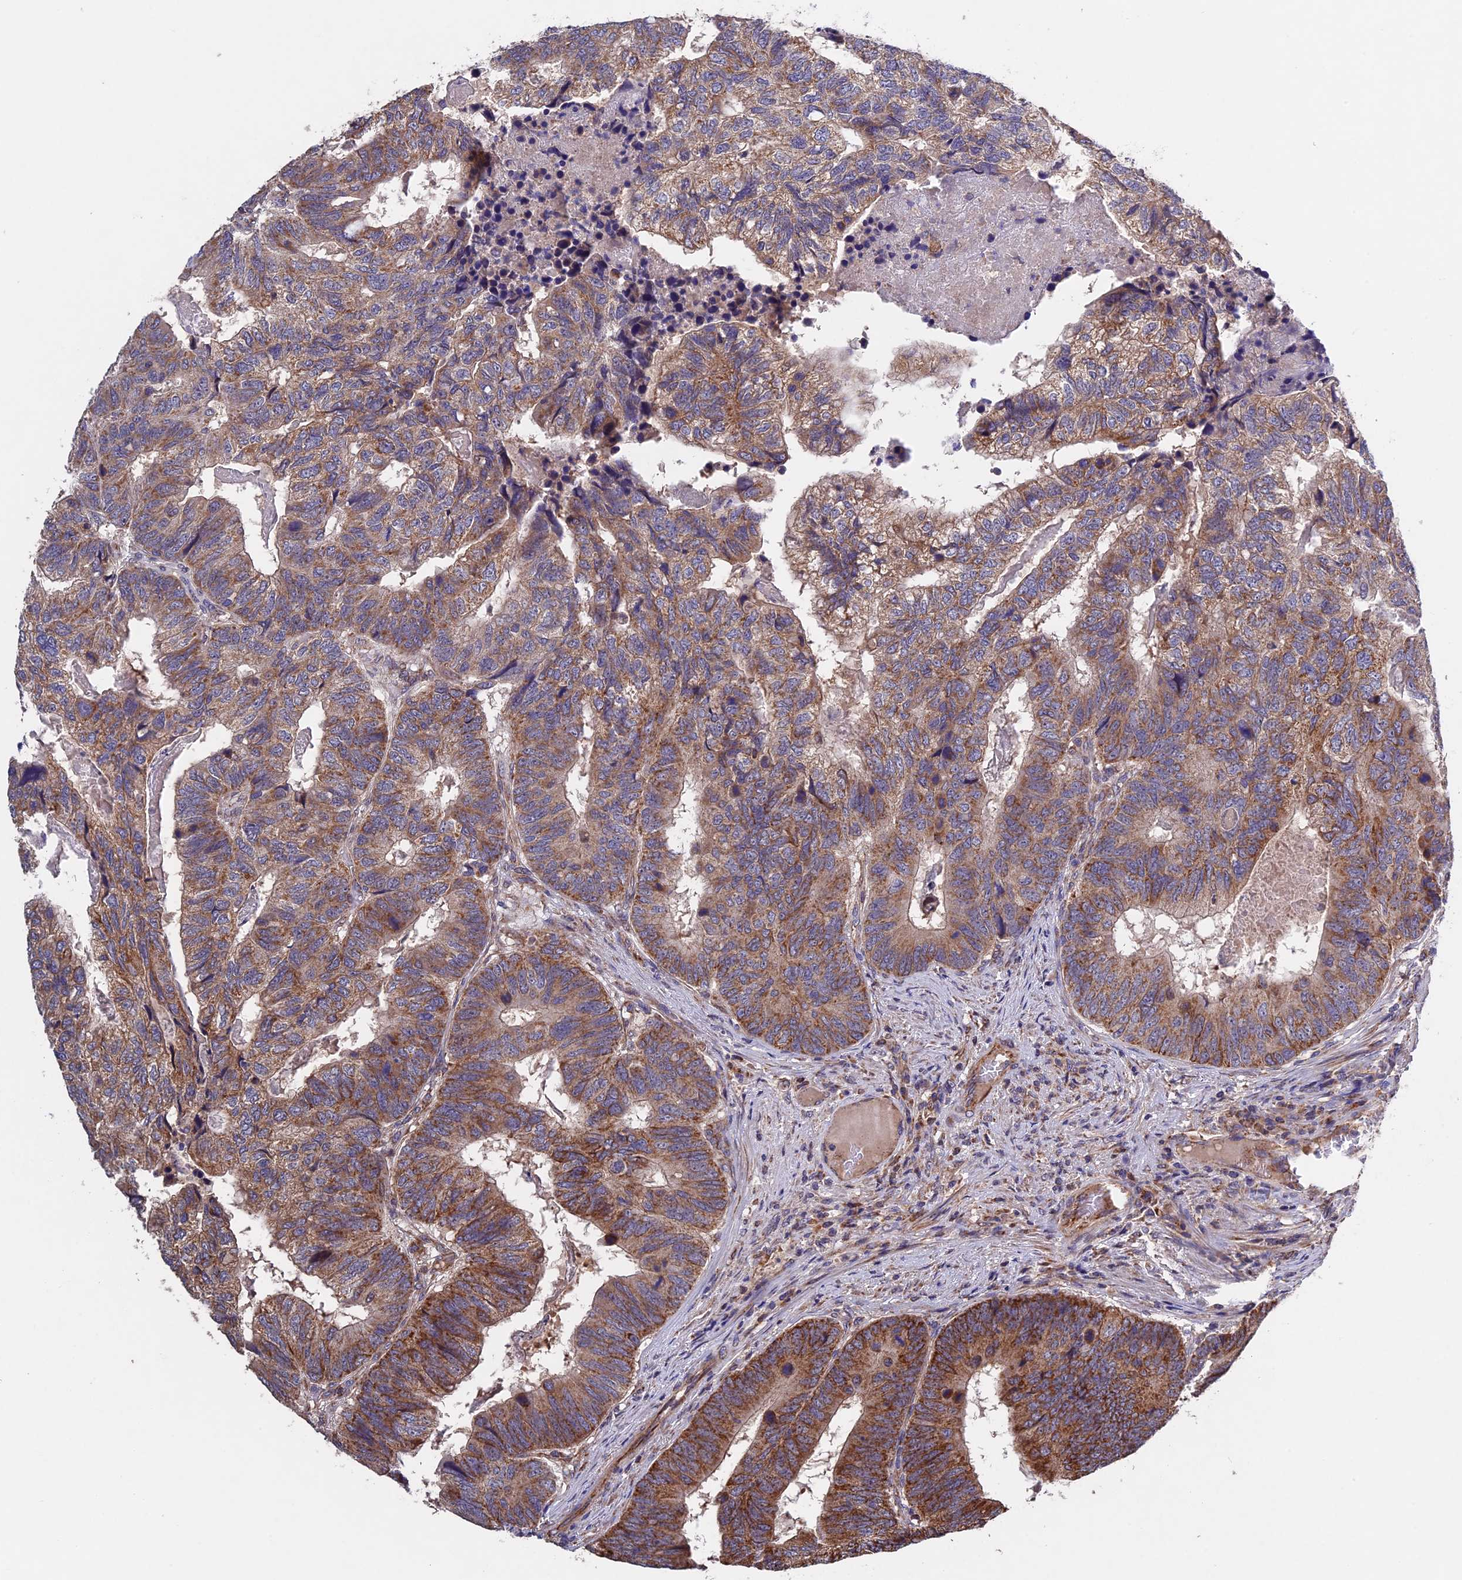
{"staining": {"intensity": "moderate", "quantity": ">75%", "location": "cytoplasmic/membranous"}, "tissue": "colorectal cancer", "cell_type": "Tumor cells", "image_type": "cancer", "snomed": [{"axis": "morphology", "description": "Adenocarcinoma, NOS"}, {"axis": "topography", "description": "Colon"}], "caption": "A brown stain labels moderate cytoplasmic/membranous positivity of a protein in colorectal cancer tumor cells.", "gene": "RNF17", "patient": {"sex": "female", "age": 67}}